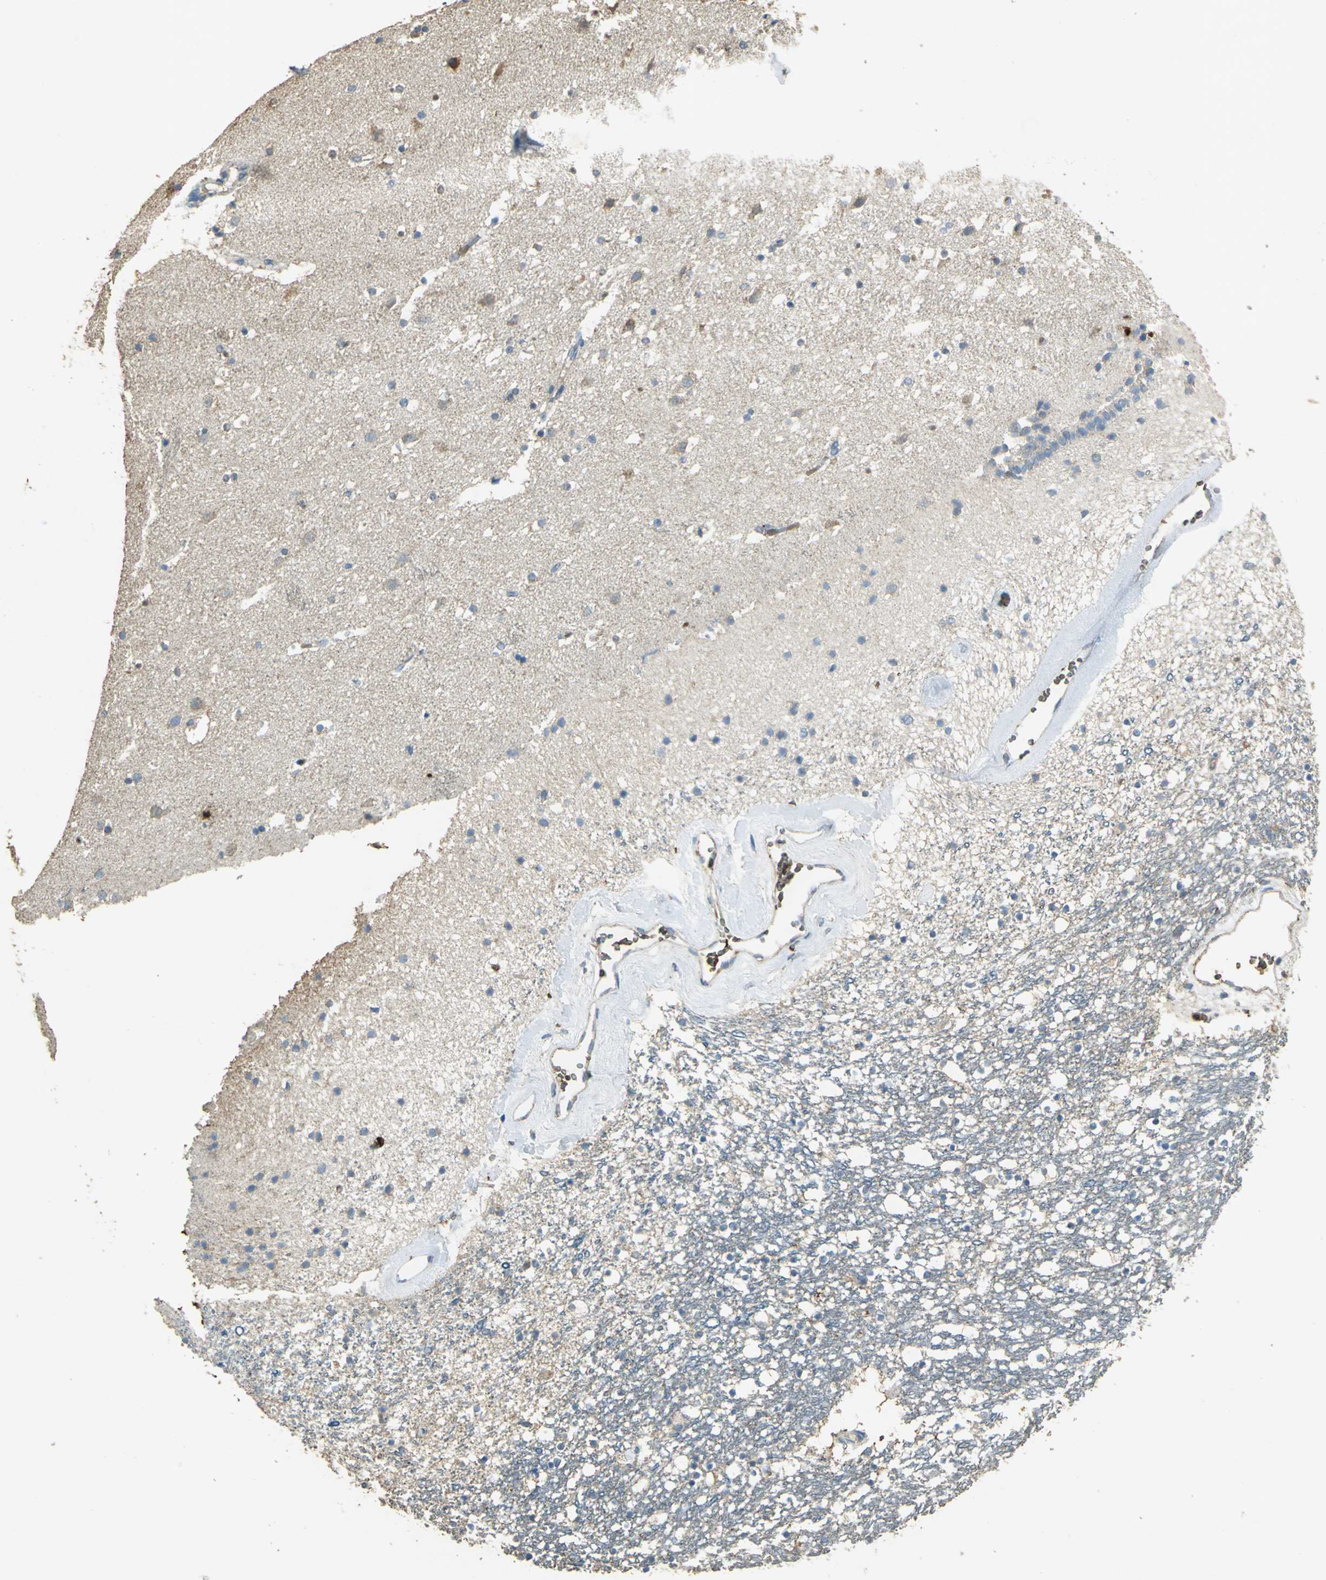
{"staining": {"intensity": "weak", "quantity": "25%-75%", "location": "cytoplasmic/membranous"}, "tissue": "caudate", "cell_type": "Glial cells", "image_type": "normal", "snomed": [{"axis": "morphology", "description": "Normal tissue, NOS"}, {"axis": "topography", "description": "Lateral ventricle wall"}], "caption": "Immunohistochemical staining of benign human caudate displays 25%-75% levels of weak cytoplasmic/membranous protein staining in about 25%-75% of glial cells.", "gene": "TRAPPC2", "patient": {"sex": "male", "age": 45}}